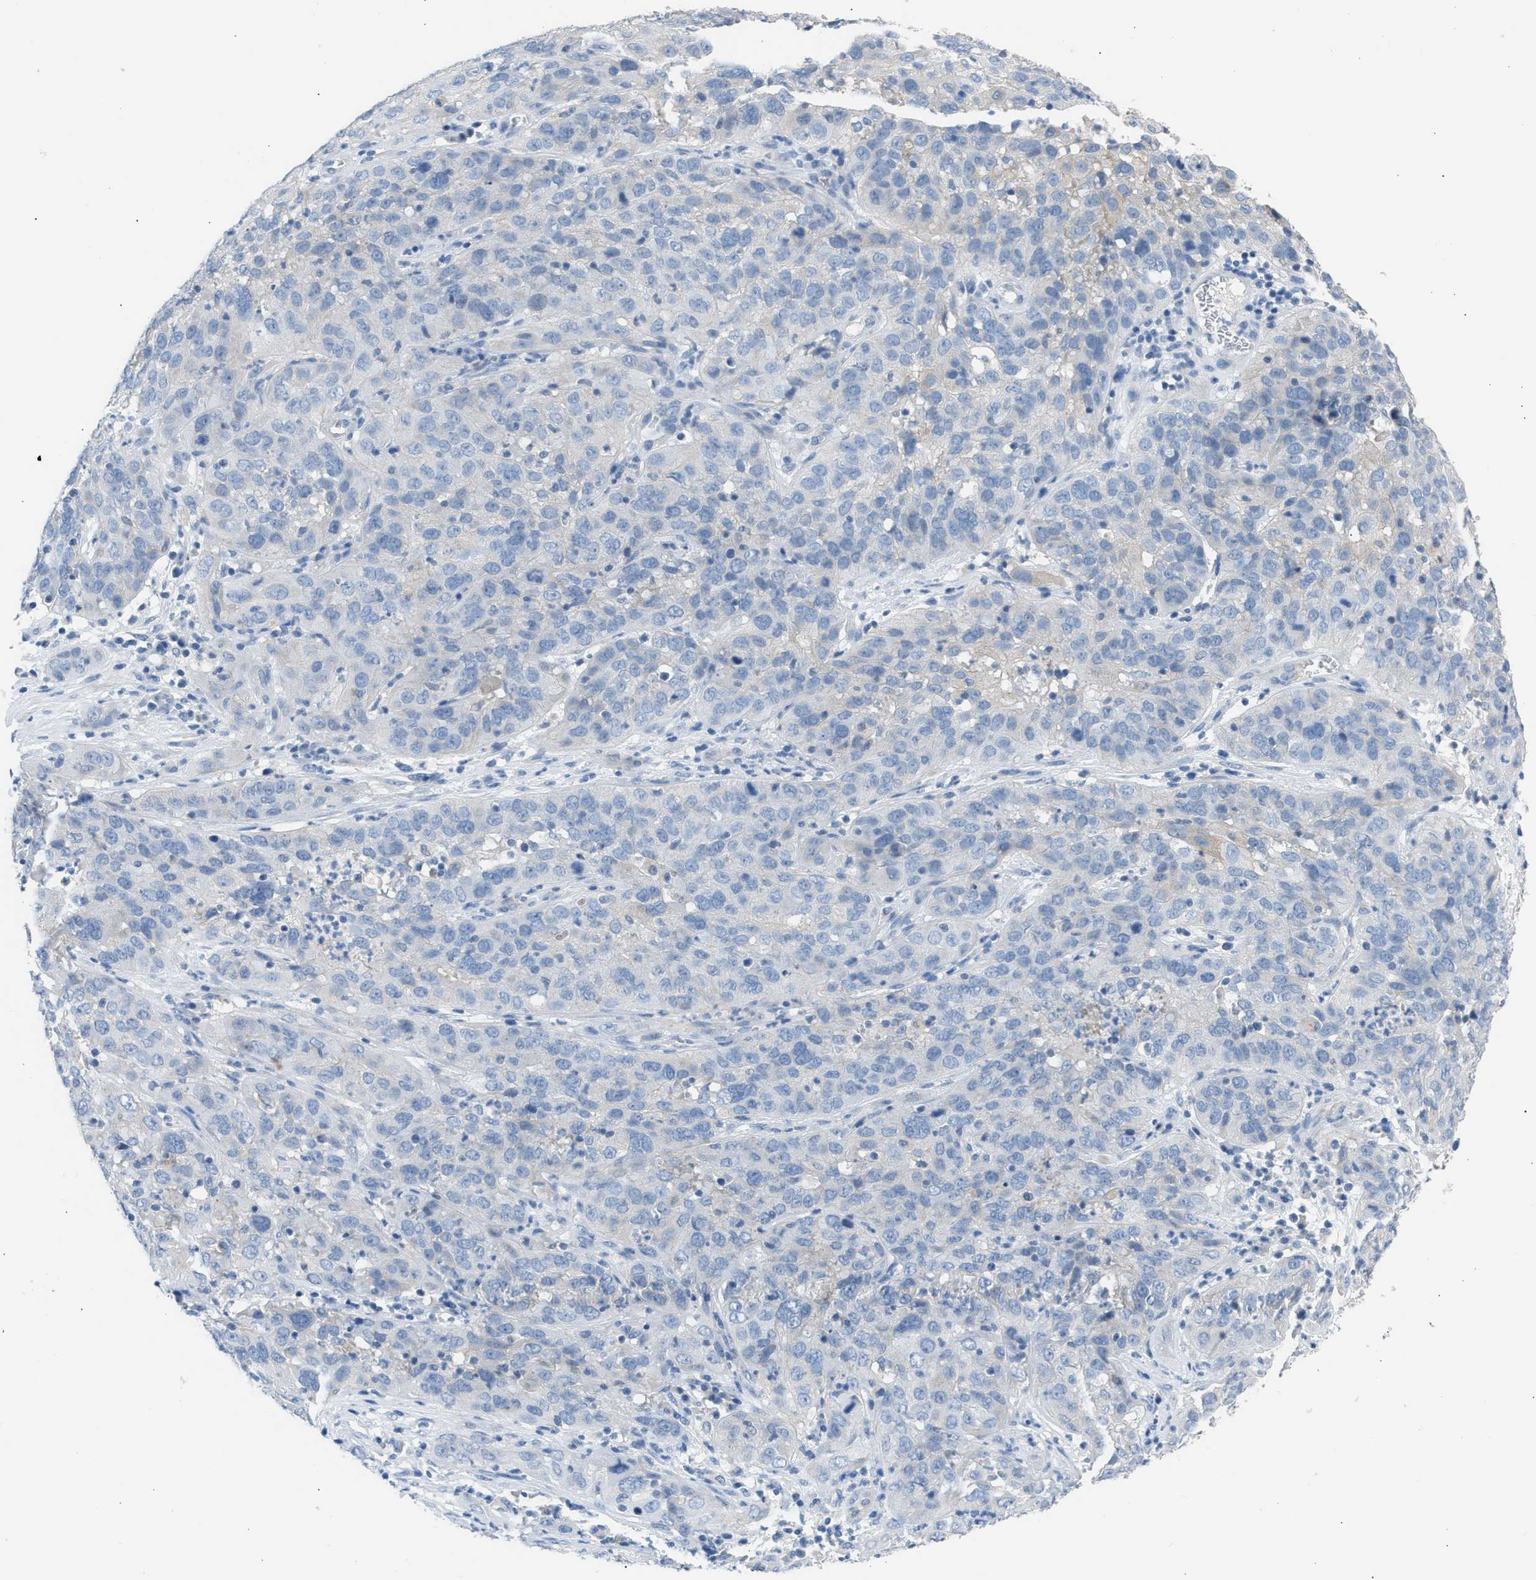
{"staining": {"intensity": "negative", "quantity": "none", "location": "none"}, "tissue": "cervical cancer", "cell_type": "Tumor cells", "image_type": "cancer", "snomed": [{"axis": "morphology", "description": "Squamous cell carcinoma, NOS"}, {"axis": "topography", "description": "Cervix"}], "caption": "Immunohistochemistry (IHC) of cervical cancer demonstrates no positivity in tumor cells.", "gene": "ERBB2", "patient": {"sex": "female", "age": 32}}